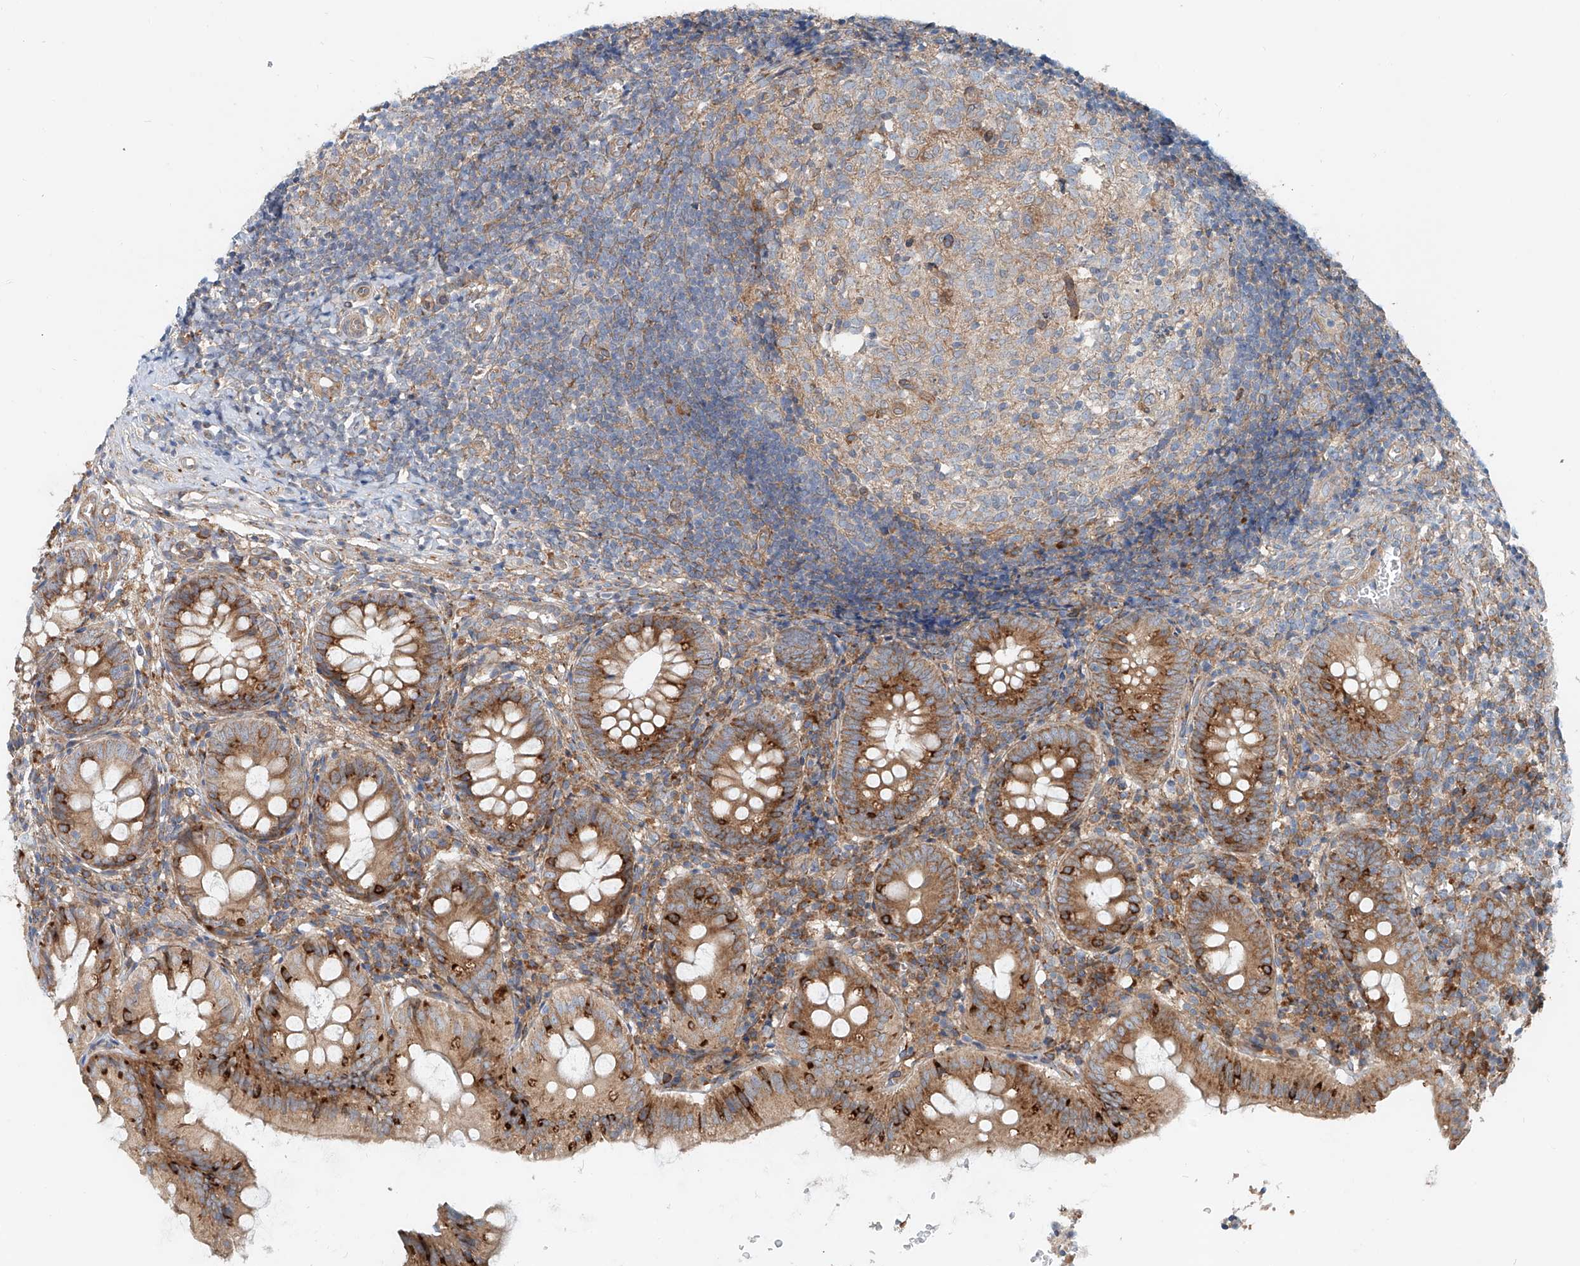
{"staining": {"intensity": "moderate", "quantity": ">75%", "location": "cytoplasmic/membranous"}, "tissue": "appendix", "cell_type": "Glandular cells", "image_type": "normal", "snomed": [{"axis": "morphology", "description": "Normal tissue, NOS"}, {"axis": "topography", "description": "Appendix"}], "caption": "About >75% of glandular cells in normal appendix reveal moderate cytoplasmic/membranous protein positivity as visualized by brown immunohistochemical staining.", "gene": "SNAP29", "patient": {"sex": "male", "age": 8}}